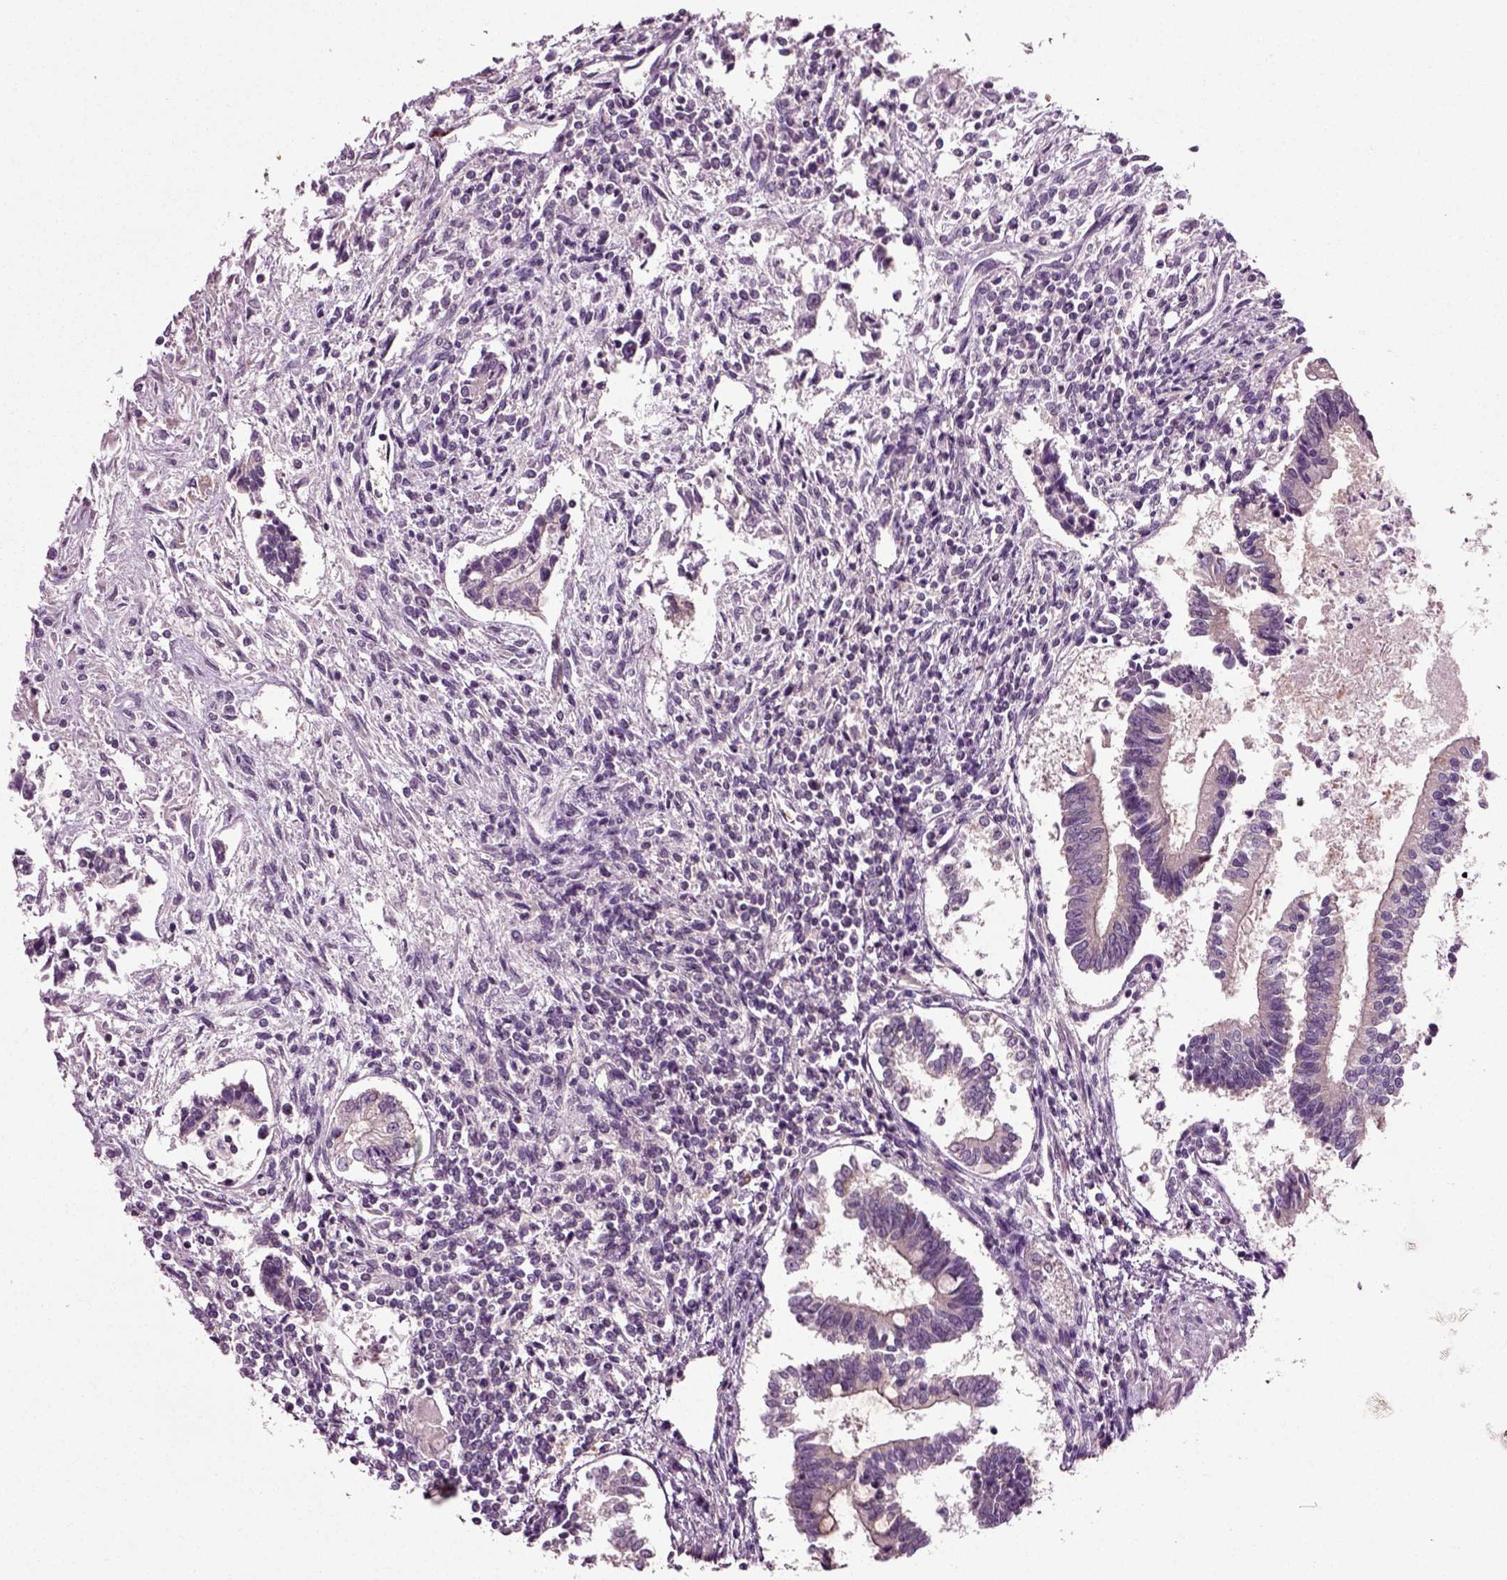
{"staining": {"intensity": "negative", "quantity": "none", "location": "none"}, "tissue": "testis cancer", "cell_type": "Tumor cells", "image_type": "cancer", "snomed": [{"axis": "morphology", "description": "Carcinoma, Embryonal, NOS"}, {"axis": "topography", "description": "Testis"}], "caption": "Testis embryonal carcinoma stained for a protein using immunohistochemistry reveals no expression tumor cells.", "gene": "PLCD3", "patient": {"sex": "male", "age": 37}}